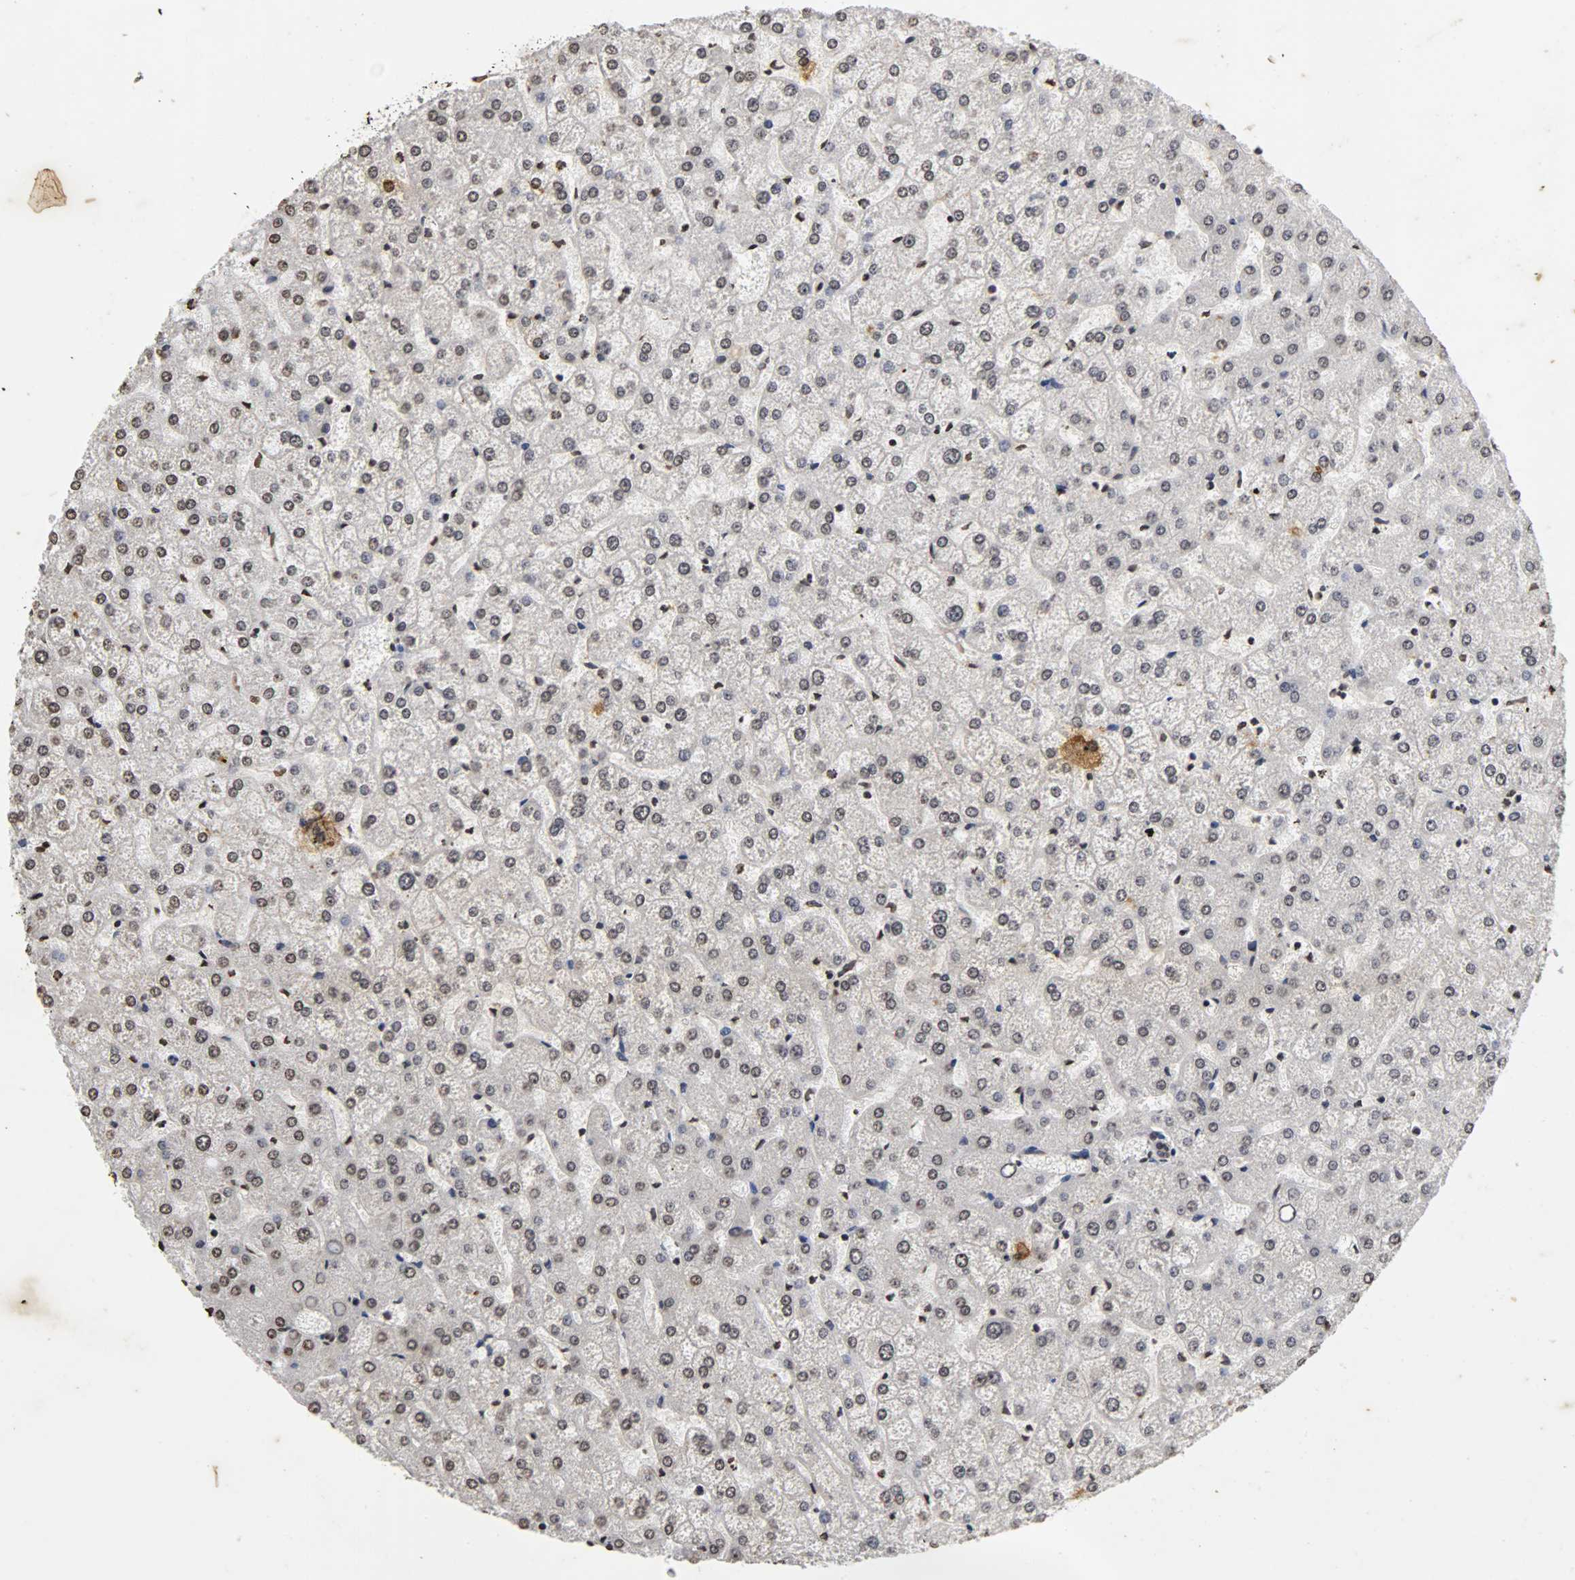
{"staining": {"intensity": "weak", "quantity": "<25%", "location": "nuclear"}, "tissue": "liver", "cell_type": "Hepatocytes", "image_type": "normal", "snomed": [{"axis": "morphology", "description": "Normal tissue, NOS"}, {"axis": "topography", "description": "Liver"}], "caption": "Immunohistochemistry (IHC) image of unremarkable liver stained for a protein (brown), which reveals no staining in hepatocytes.", "gene": "ERCC2", "patient": {"sex": "female", "age": 32}}